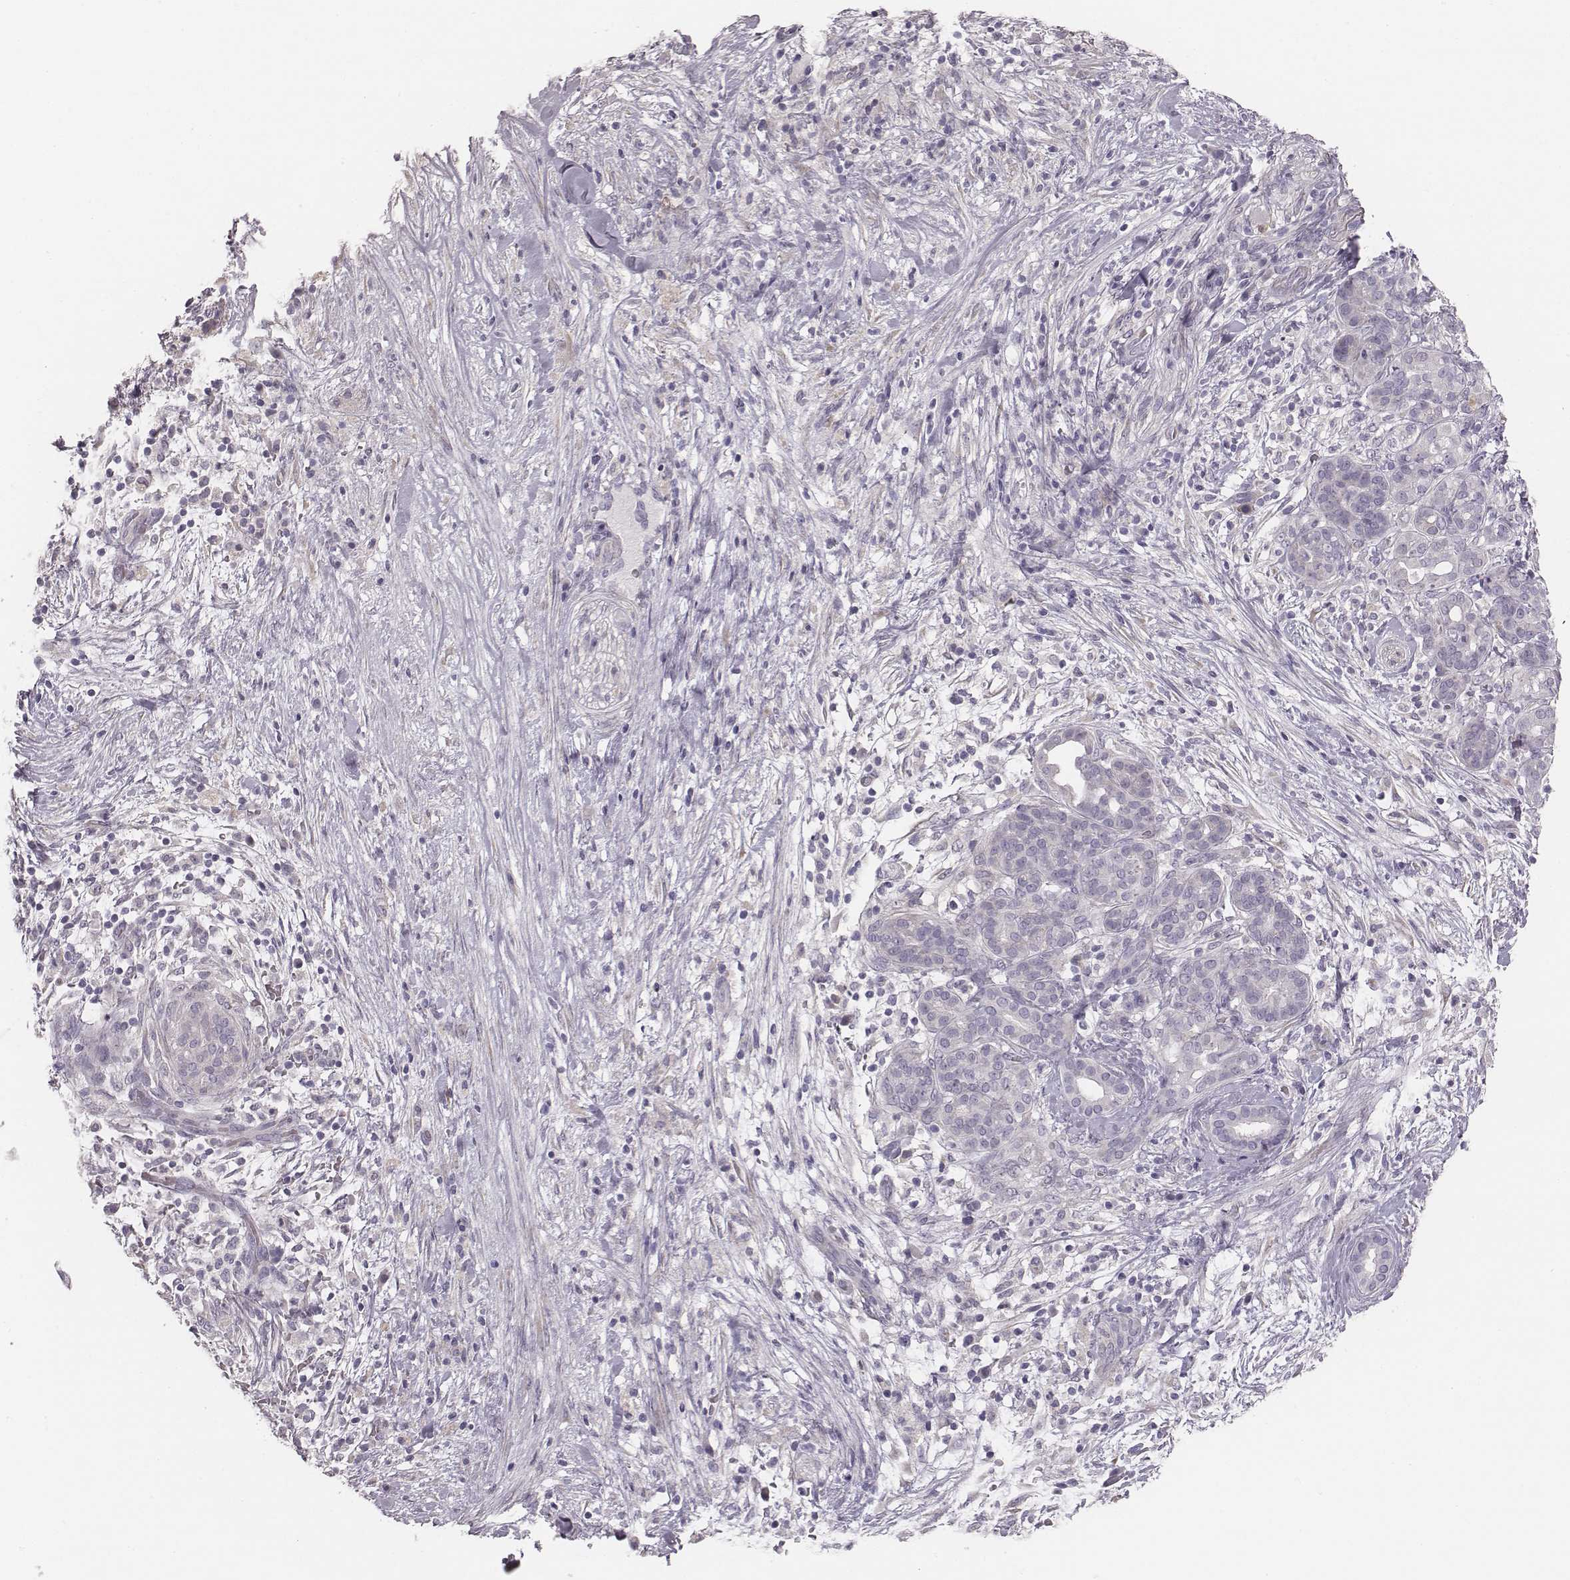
{"staining": {"intensity": "negative", "quantity": "none", "location": "none"}, "tissue": "pancreatic cancer", "cell_type": "Tumor cells", "image_type": "cancer", "snomed": [{"axis": "morphology", "description": "Adenocarcinoma, NOS"}, {"axis": "topography", "description": "Pancreas"}], "caption": "The photomicrograph demonstrates no staining of tumor cells in pancreatic cancer. Nuclei are stained in blue.", "gene": "PBK", "patient": {"sex": "male", "age": 44}}